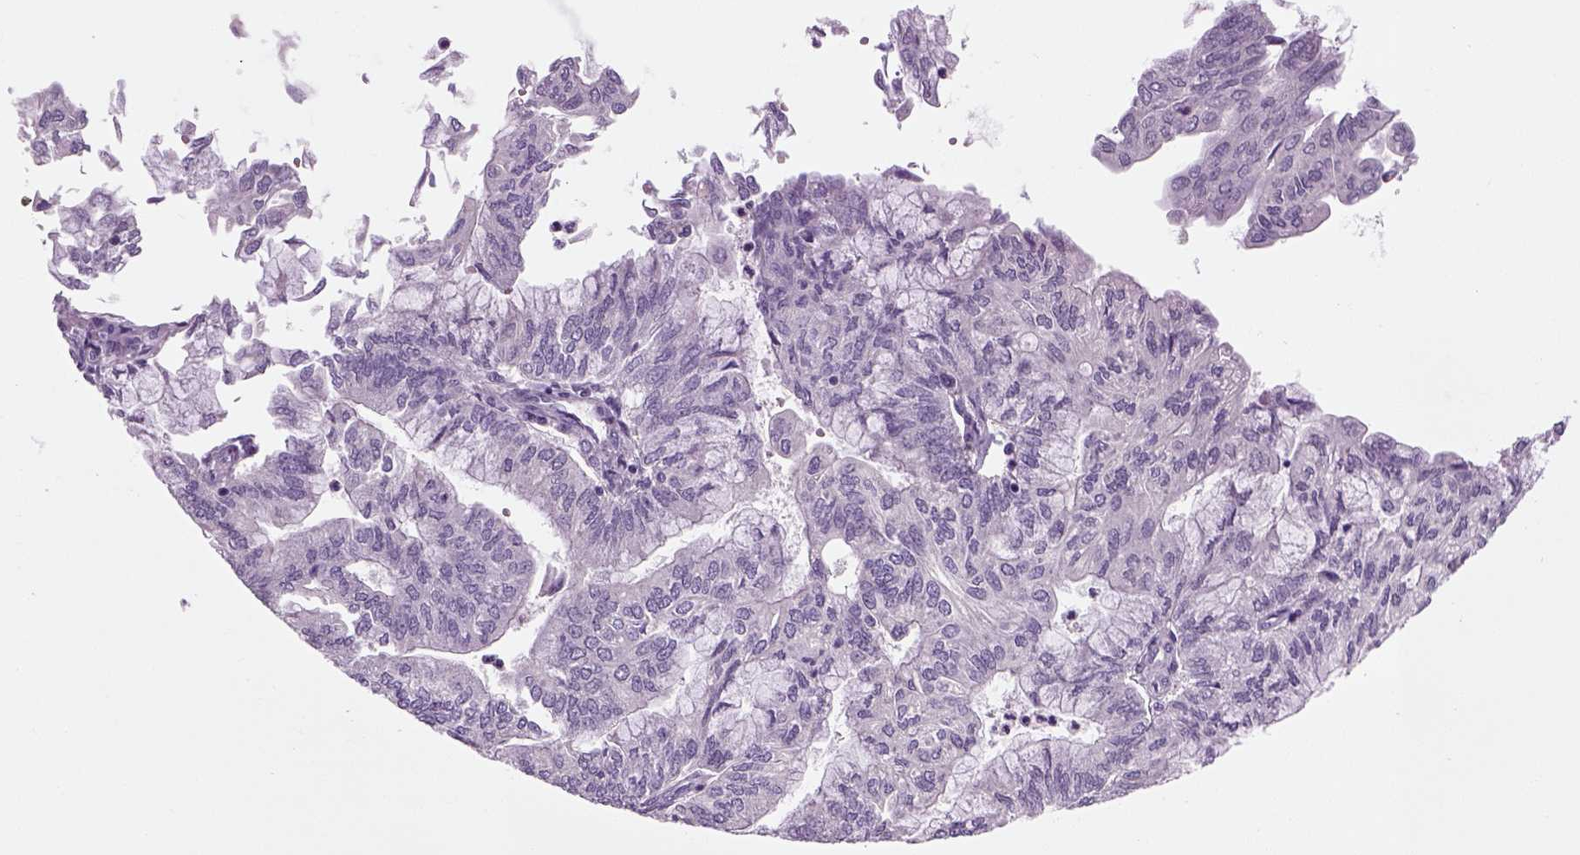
{"staining": {"intensity": "negative", "quantity": "none", "location": "none"}, "tissue": "endometrial cancer", "cell_type": "Tumor cells", "image_type": "cancer", "snomed": [{"axis": "morphology", "description": "Adenocarcinoma, NOS"}, {"axis": "topography", "description": "Endometrium"}], "caption": "An image of human endometrial cancer is negative for staining in tumor cells.", "gene": "ELOVL3", "patient": {"sex": "female", "age": 59}}